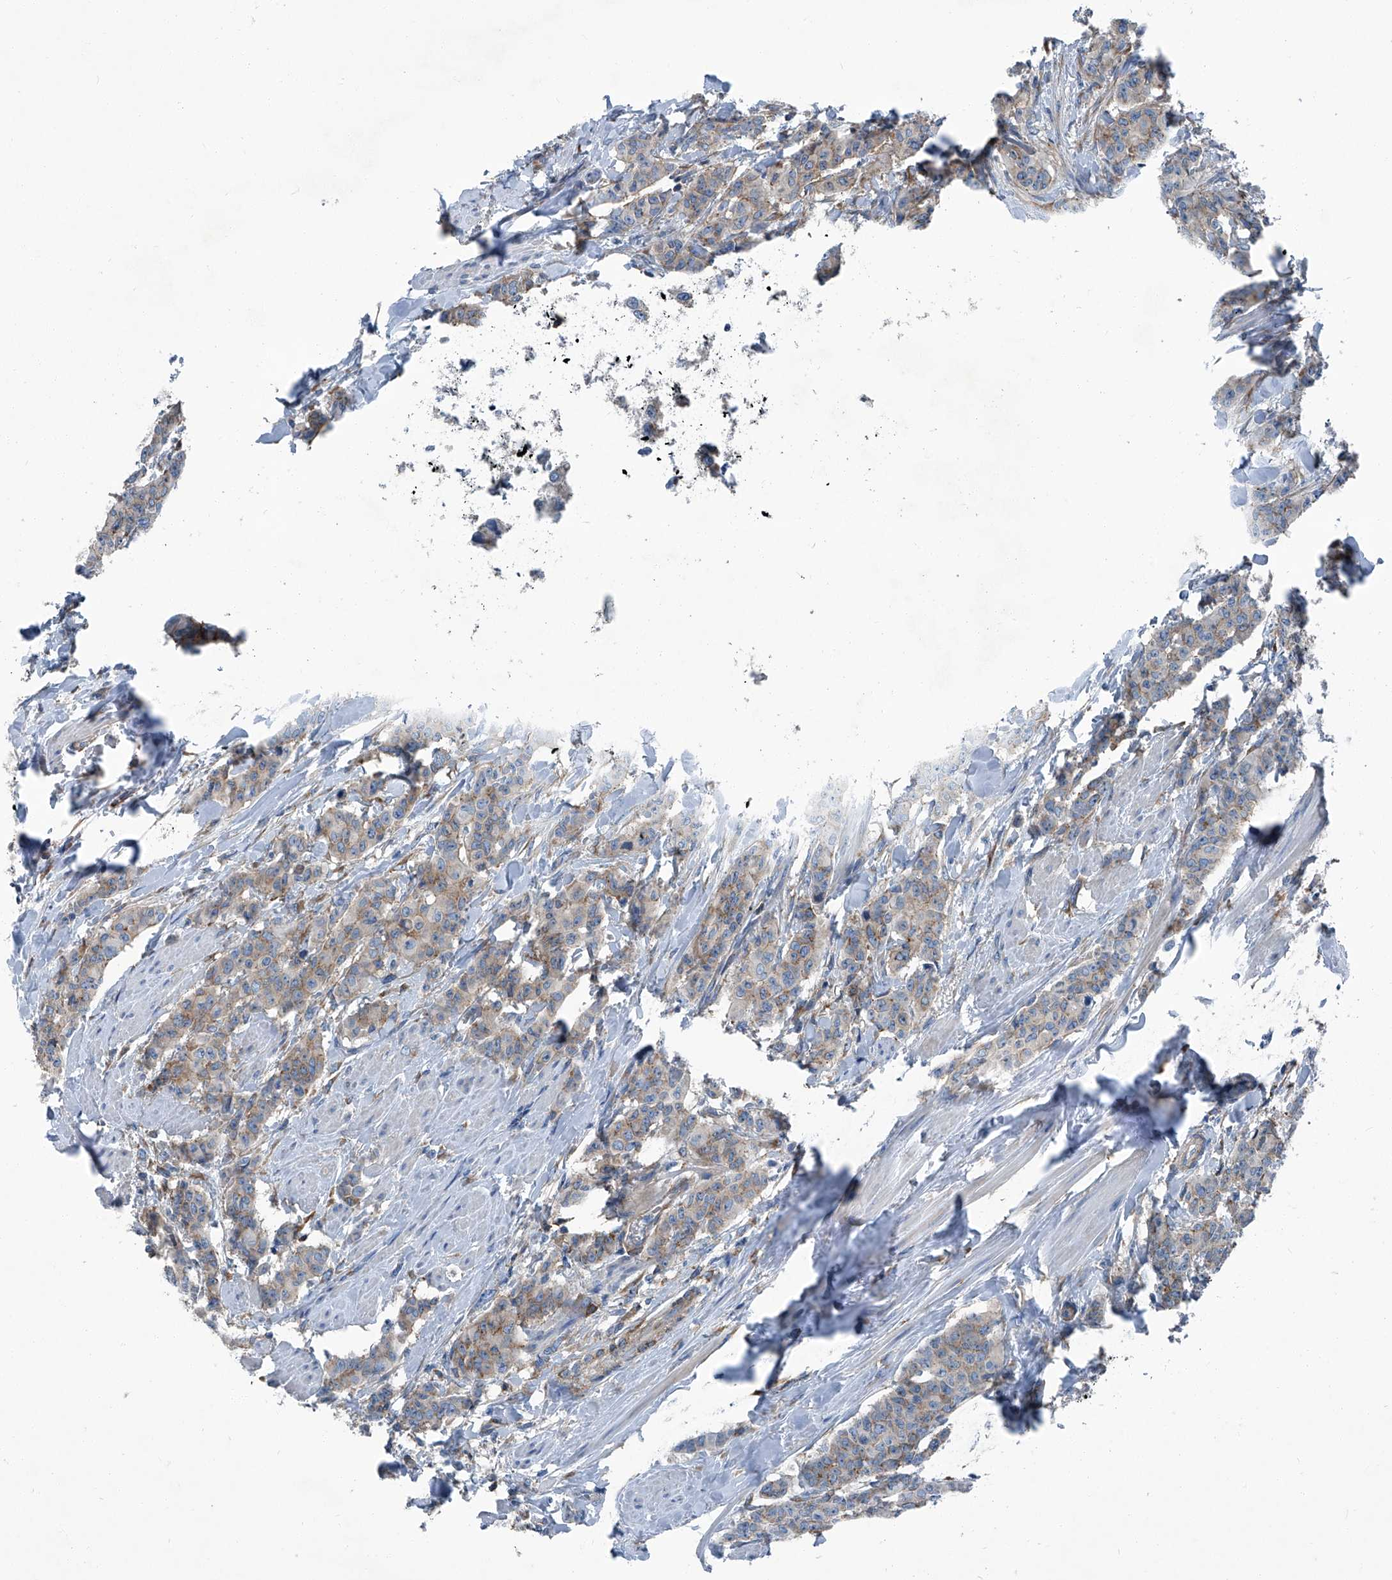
{"staining": {"intensity": "weak", "quantity": "25%-75%", "location": "cytoplasmic/membranous"}, "tissue": "breast cancer", "cell_type": "Tumor cells", "image_type": "cancer", "snomed": [{"axis": "morphology", "description": "Duct carcinoma"}, {"axis": "topography", "description": "Breast"}], "caption": "Immunohistochemistry image of neoplastic tissue: human breast cancer (intraductal carcinoma) stained using immunohistochemistry shows low levels of weak protein expression localized specifically in the cytoplasmic/membranous of tumor cells, appearing as a cytoplasmic/membranous brown color.", "gene": "SEPTIN7", "patient": {"sex": "female", "age": 40}}